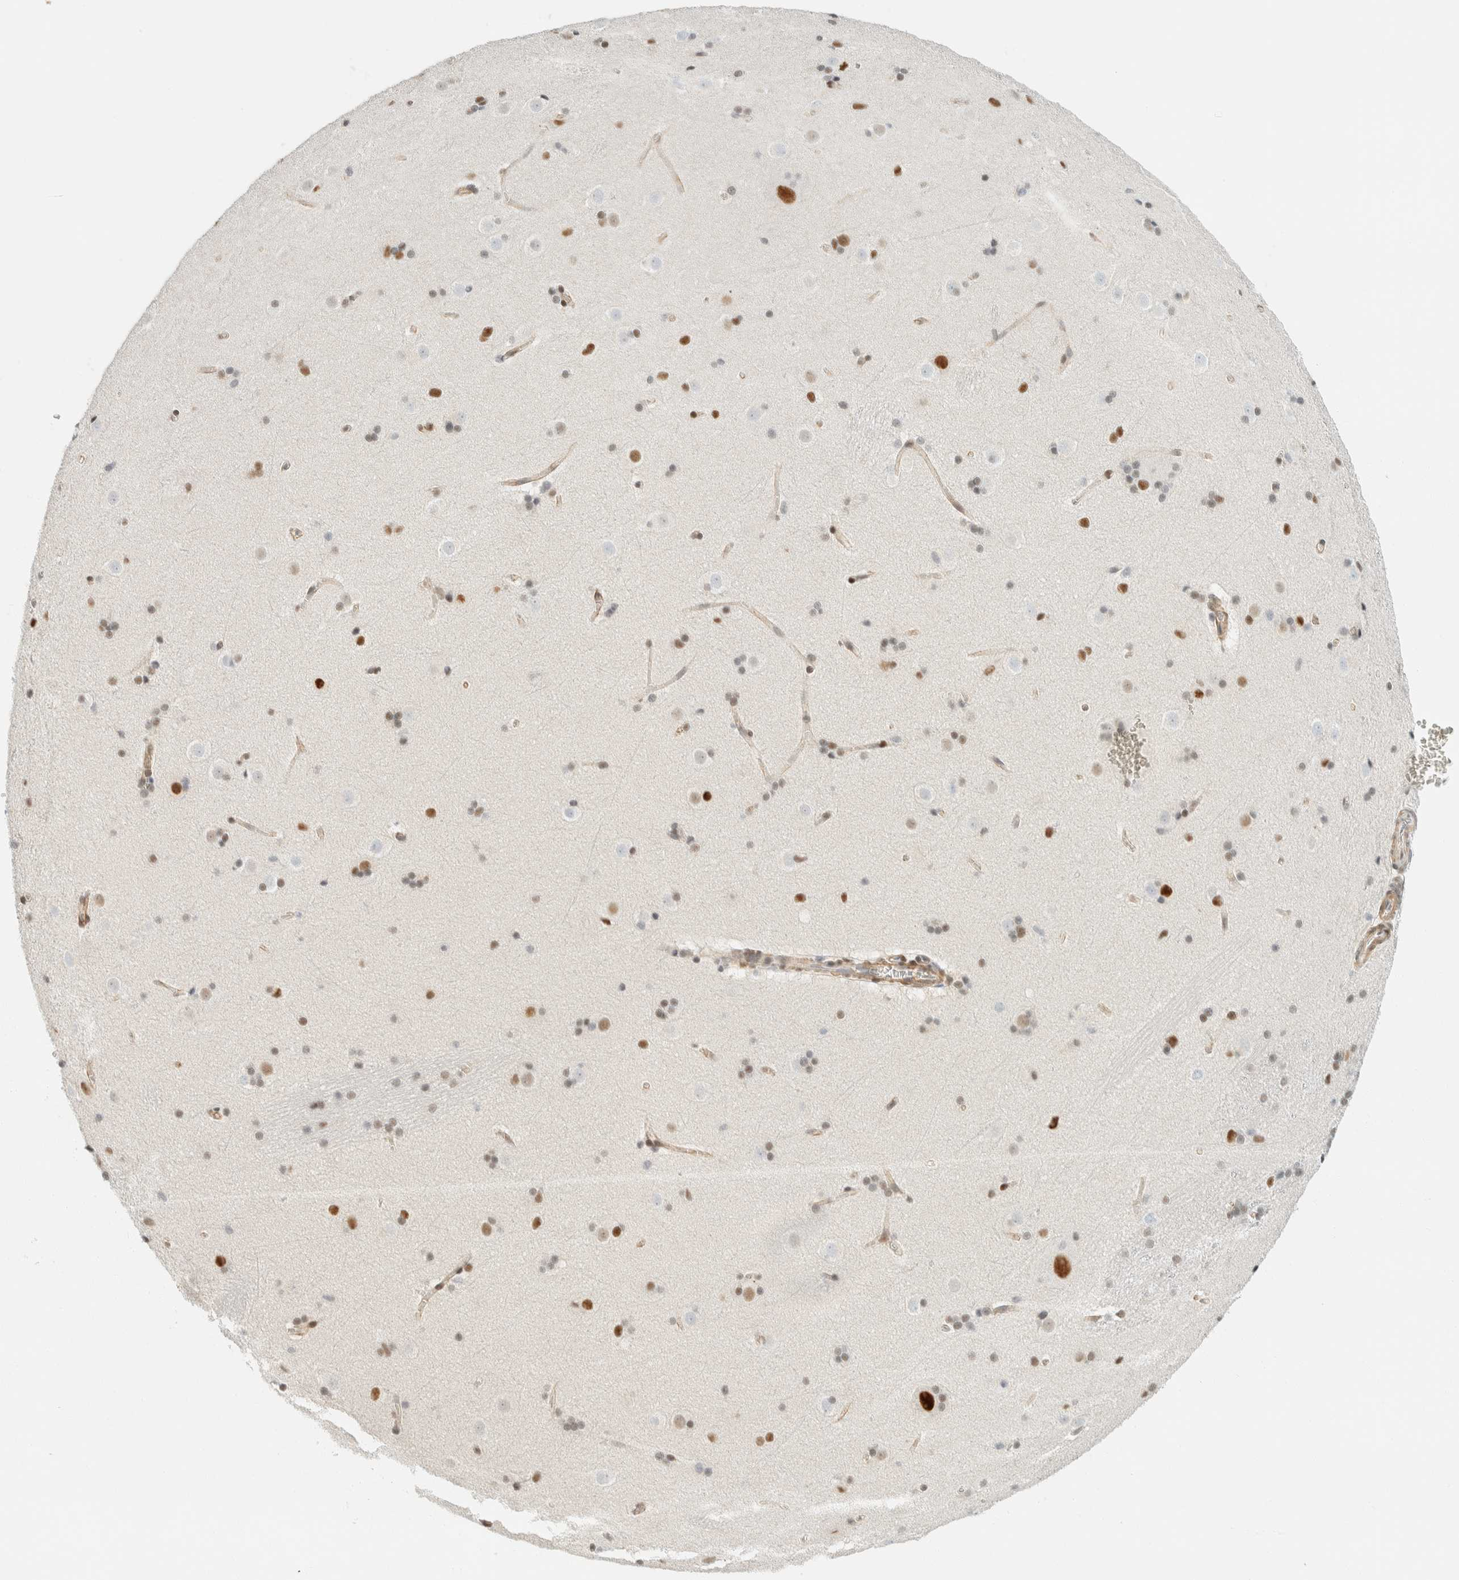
{"staining": {"intensity": "moderate", "quantity": "<25%", "location": "nuclear"}, "tissue": "caudate", "cell_type": "Glial cells", "image_type": "normal", "snomed": [{"axis": "morphology", "description": "Normal tissue, NOS"}, {"axis": "topography", "description": "Lateral ventricle wall"}], "caption": "Protein positivity by immunohistochemistry exhibits moderate nuclear positivity in about <25% of glial cells in benign caudate. The staining is performed using DAB (3,3'-diaminobenzidine) brown chromogen to label protein expression. The nuclei are counter-stained blue using hematoxylin.", "gene": "ZNF683", "patient": {"sex": "female", "age": 19}}